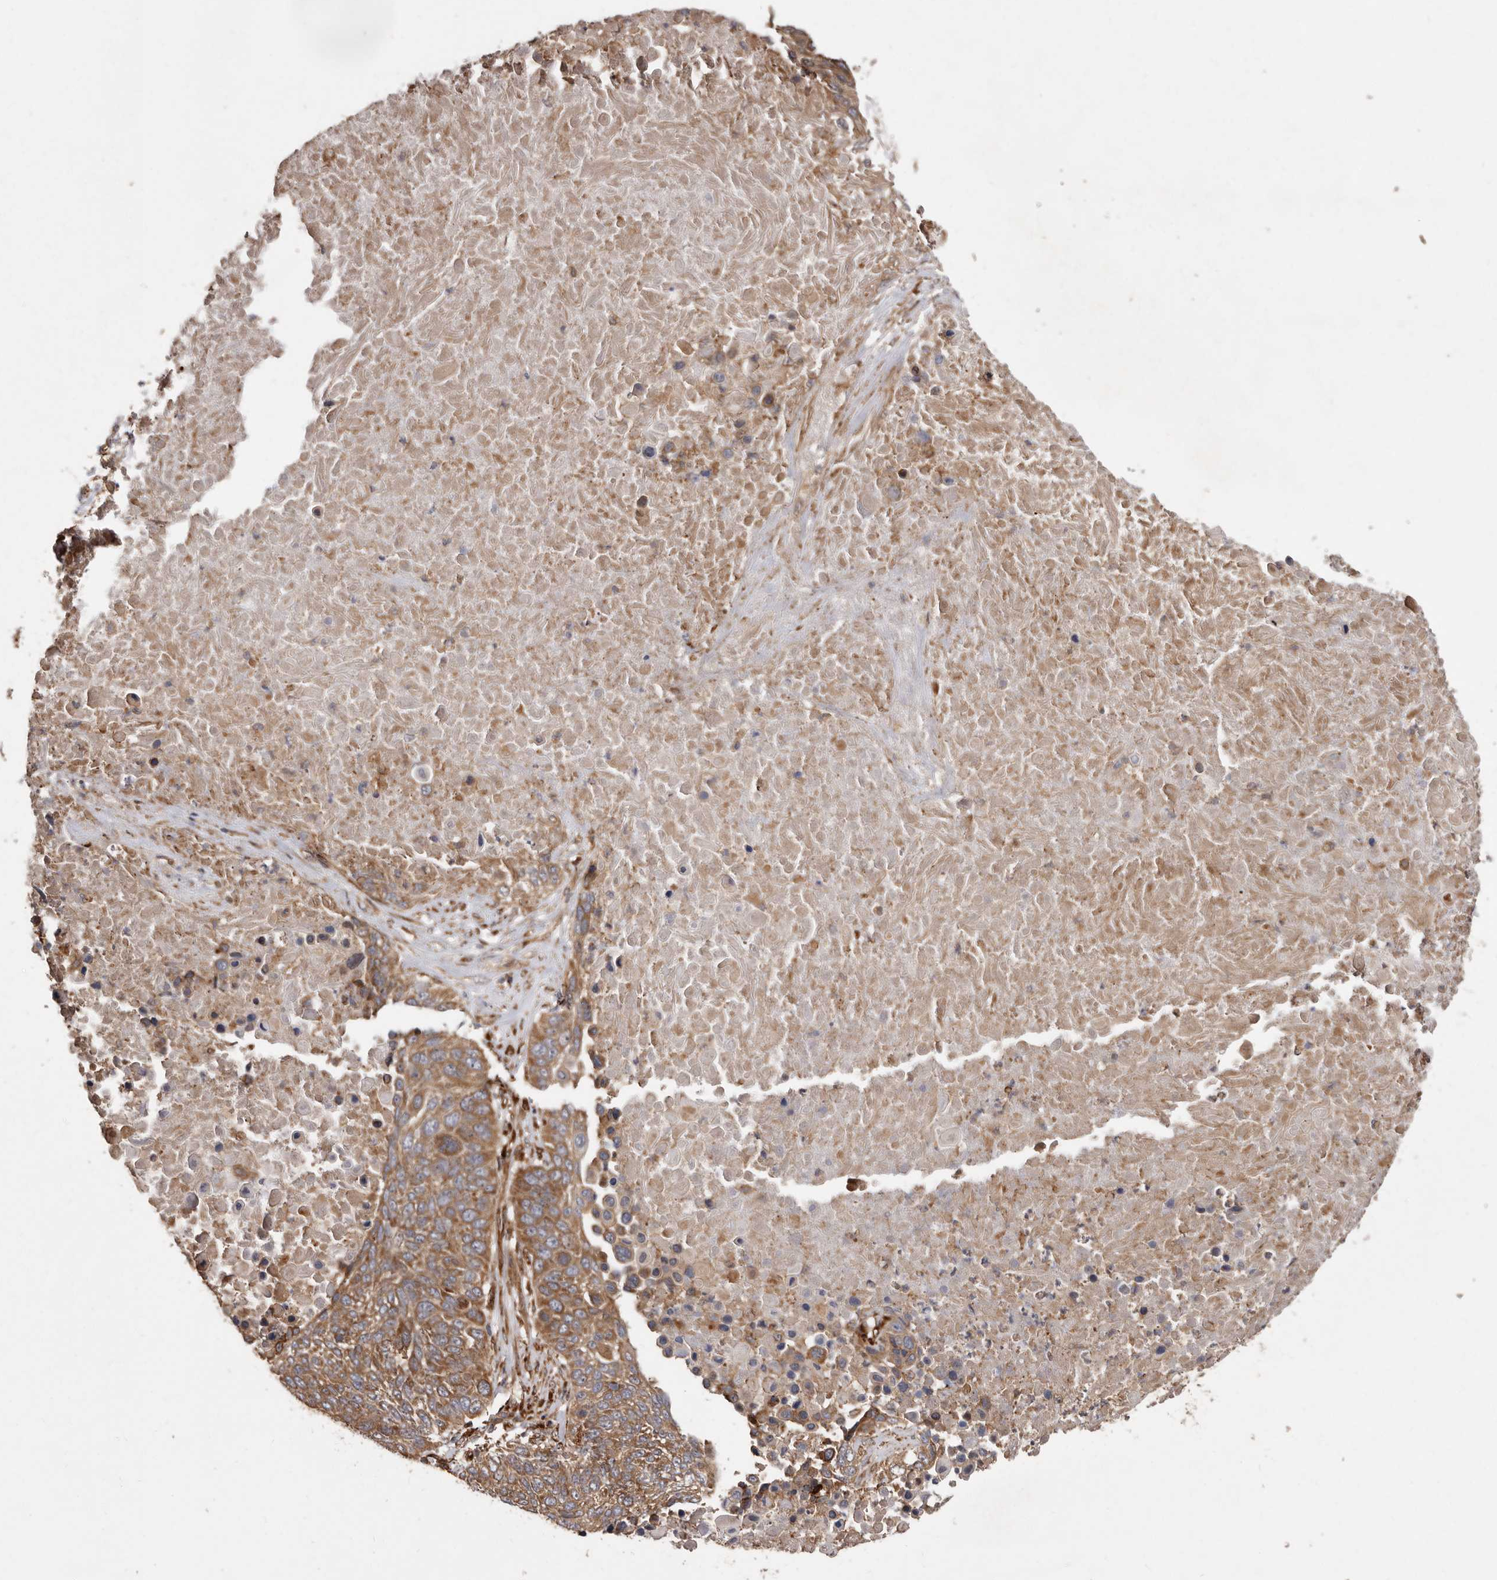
{"staining": {"intensity": "moderate", "quantity": ">75%", "location": "cytoplasmic/membranous"}, "tissue": "lung cancer", "cell_type": "Tumor cells", "image_type": "cancer", "snomed": [{"axis": "morphology", "description": "Squamous cell carcinoma, NOS"}, {"axis": "topography", "description": "Lung"}], "caption": "Moderate cytoplasmic/membranous expression is appreciated in about >75% of tumor cells in lung cancer (squamous cell carcinoma). (brown staining indicates protein expression, while blue staining denotes nuclei).", "gene": "FLAD1", "patient": {"sex": "male", "age": 66}}